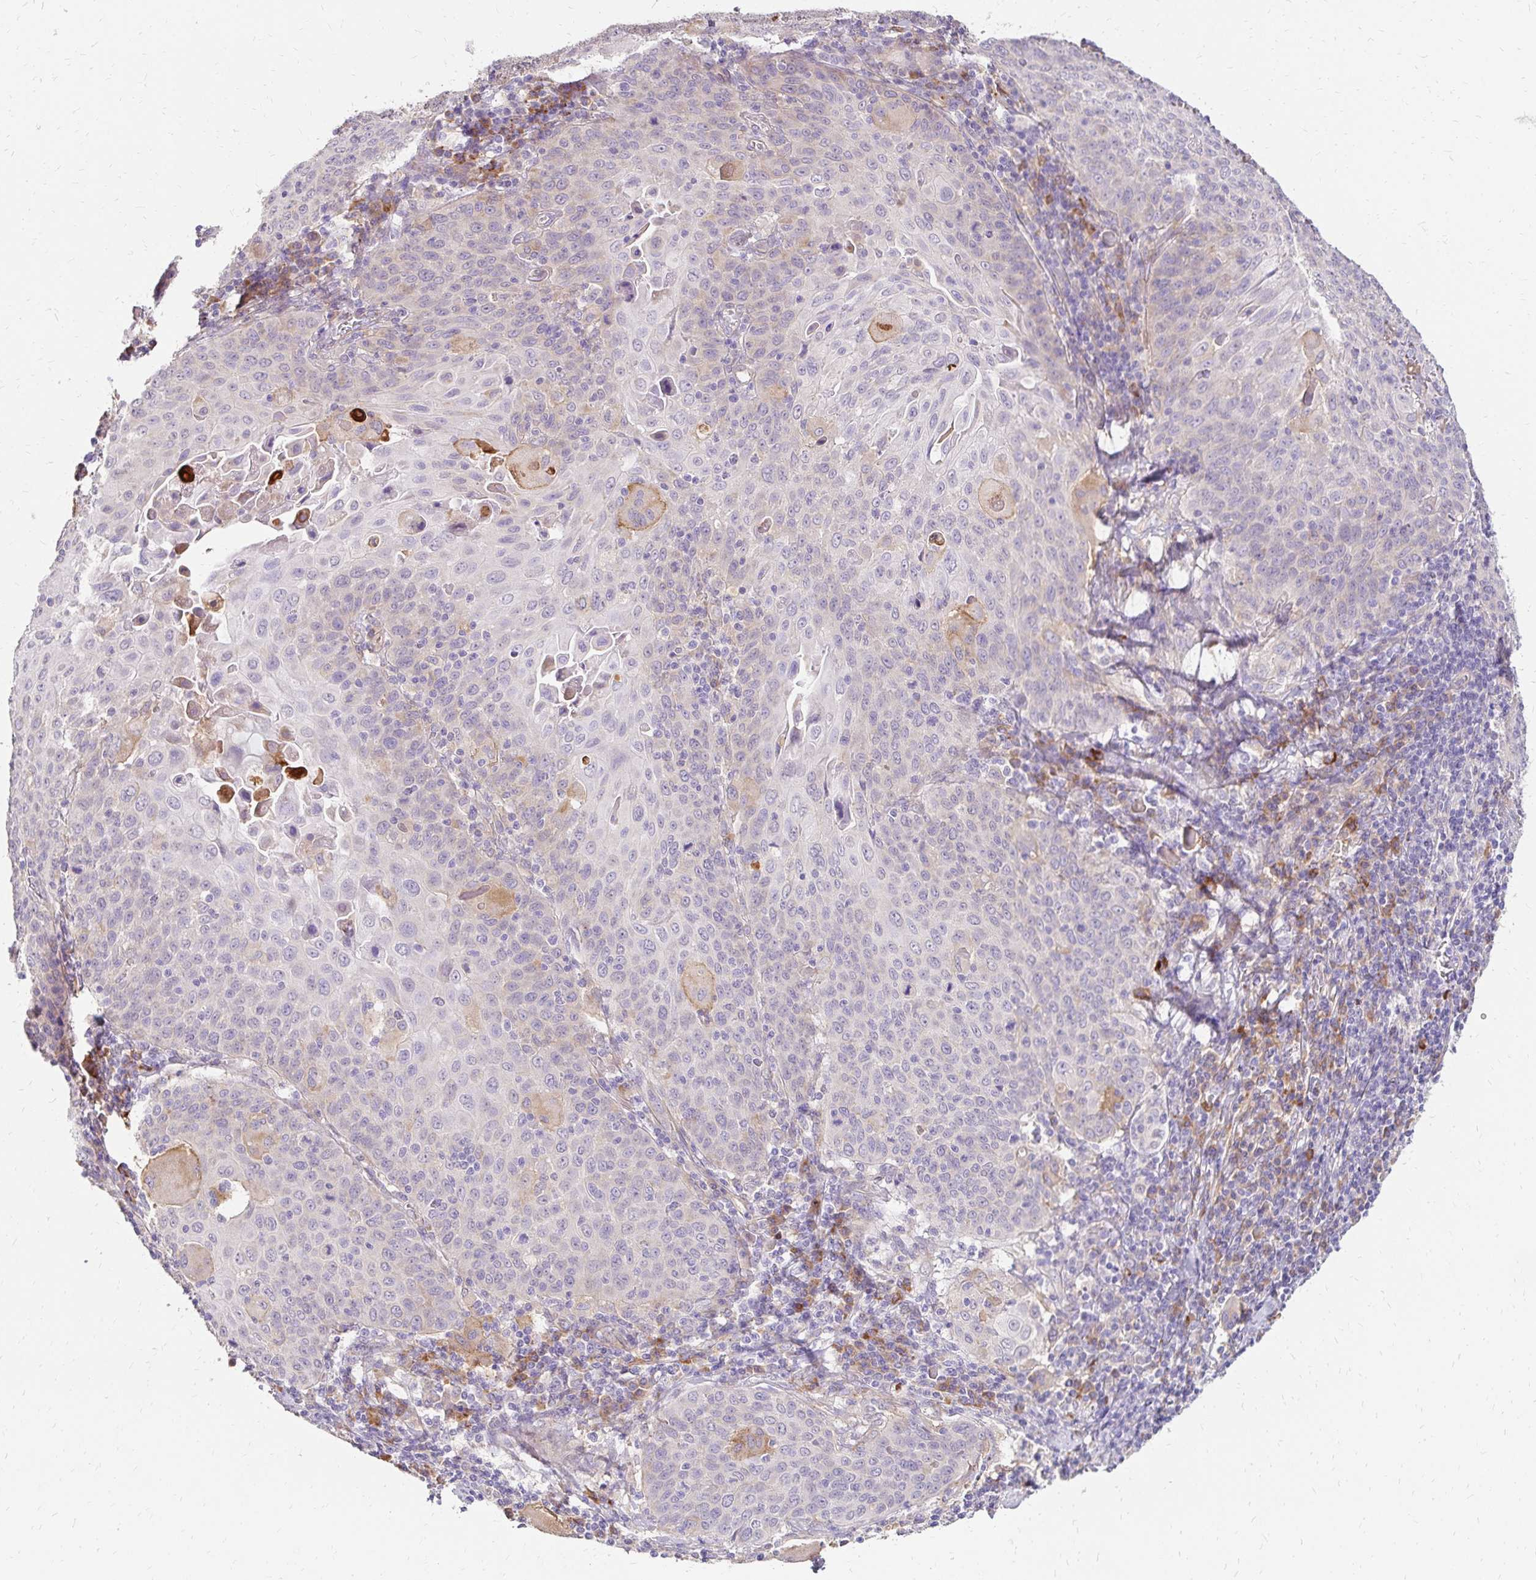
{"staining": {"intensity": "negative", "quantity": "none", "location": "none"}, "tissue": "cervical cancer", "cell_type": "Tumor cells", "image_type": "cancer", "snomed": [{"axis": "morphology", "description": "Squamous cell carcinoma, NOS"}, {"axis": "topography", "description": "Cervix"}], "caption": "Tumor cells are negative for brown protein staining in cervical cancer (squamous cell carcinoma). (Brightfield microscopy of DAB IHC at high magnification).", "gene": "PRIMA1", "patient": {"sex": "female", "age": 65}}